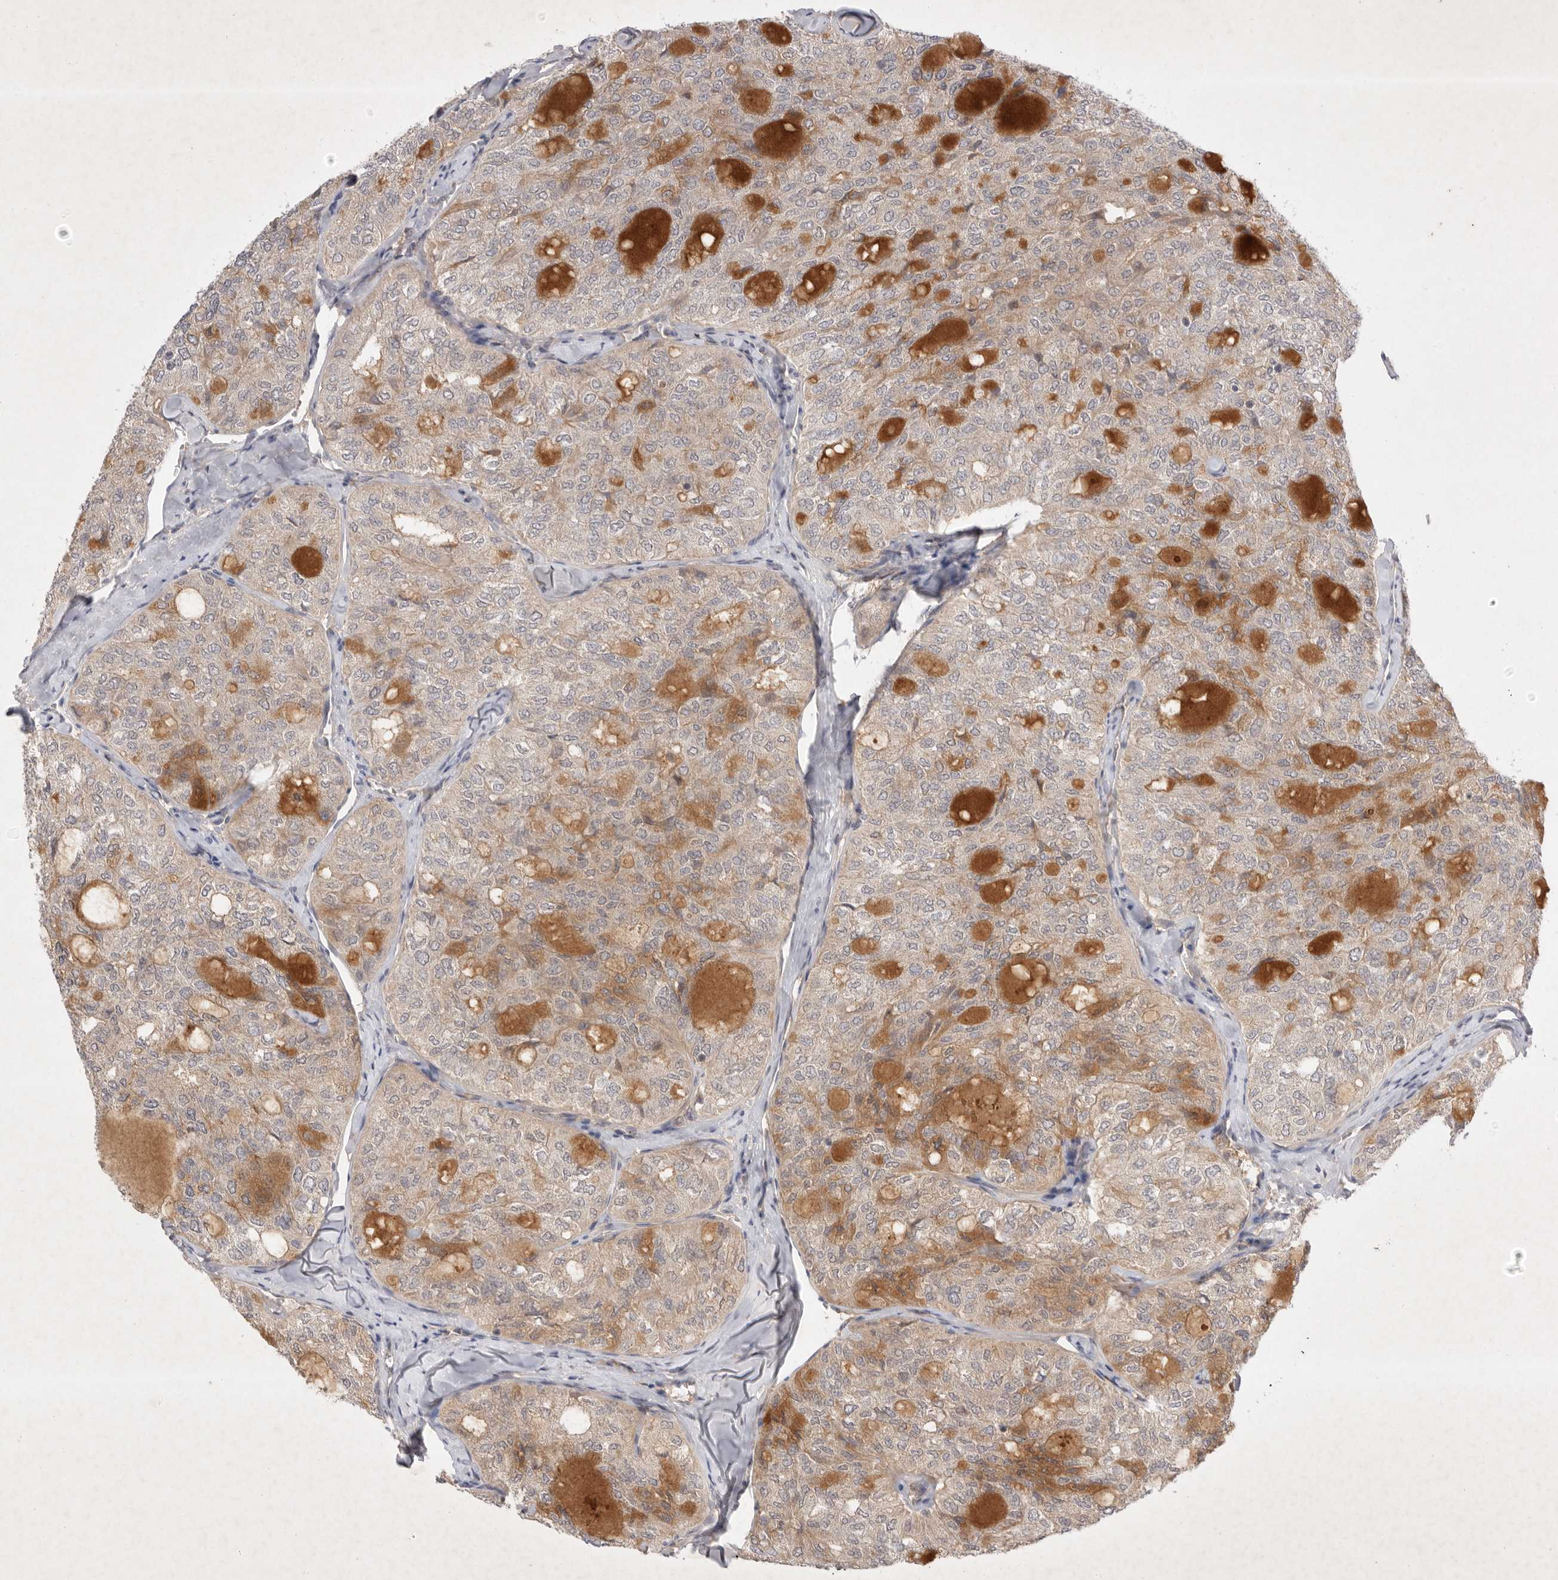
{"staining": {"intensity": "weak", "quantity": ">75%", "location": "cytoplasmic/membranous"}, "tissue": "thyroid cancer", "cell_type": "Tumor cells", "image_type": "cancer", "snomed": [{"axis": "morphology", "description": "Follicular adenoma carcinoma, NOS"}, {"axis": "topography", "description": "Thyroid gland"}], "caption": "Immunohistochemistry (IHC) (DAB) staining of human thyroid cancer exhibits weak cytoplasmic/membranous protein staining in about >75% of tumor cells. (IHC, brightfield microscopy, high magnification).", "gene": "PTPDC1", "patient": {"sex": "male", "age": 75}}